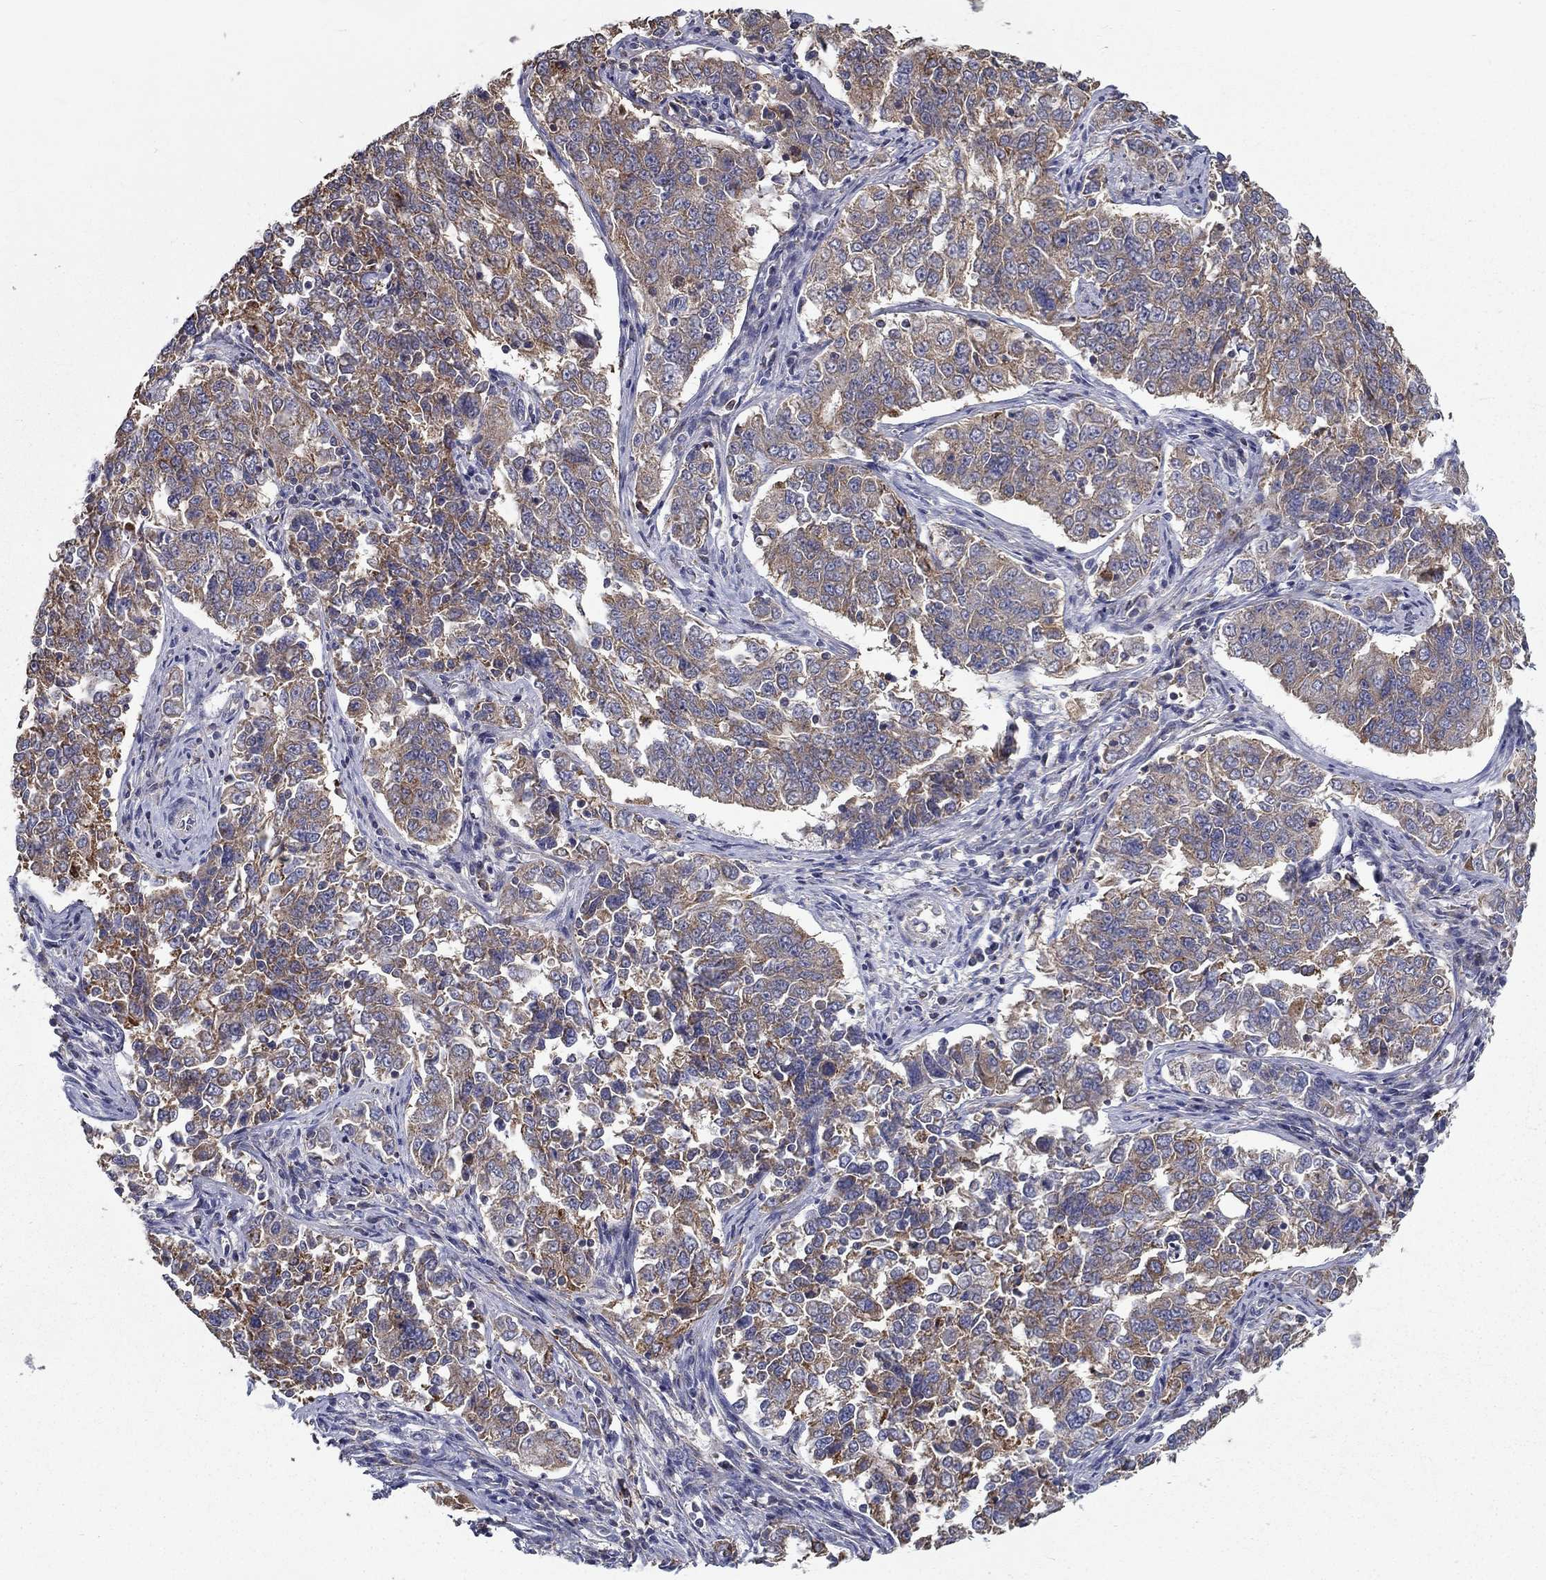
{"staining": {"intensity": "moderate", "quantity": "25%-75%", "location": "cytoplasmic/membranous"}, "tissue": "endometrial cancer", "cell_type": "Tumor cells", "image_type": "cancer", "snomed": [{"axis": "morphology", "description": "Adenocarcinoma, NOS"}, {"axis": "topography", "description": "Endometrium"}], "caption": "Tumor cells reveal moderate cytoplasmic/membranous staining in about 25%-75% of cells in endometrial cancer.", "gene": "ALDH4A1", "patient": {"sex": "female", "age": 43}}